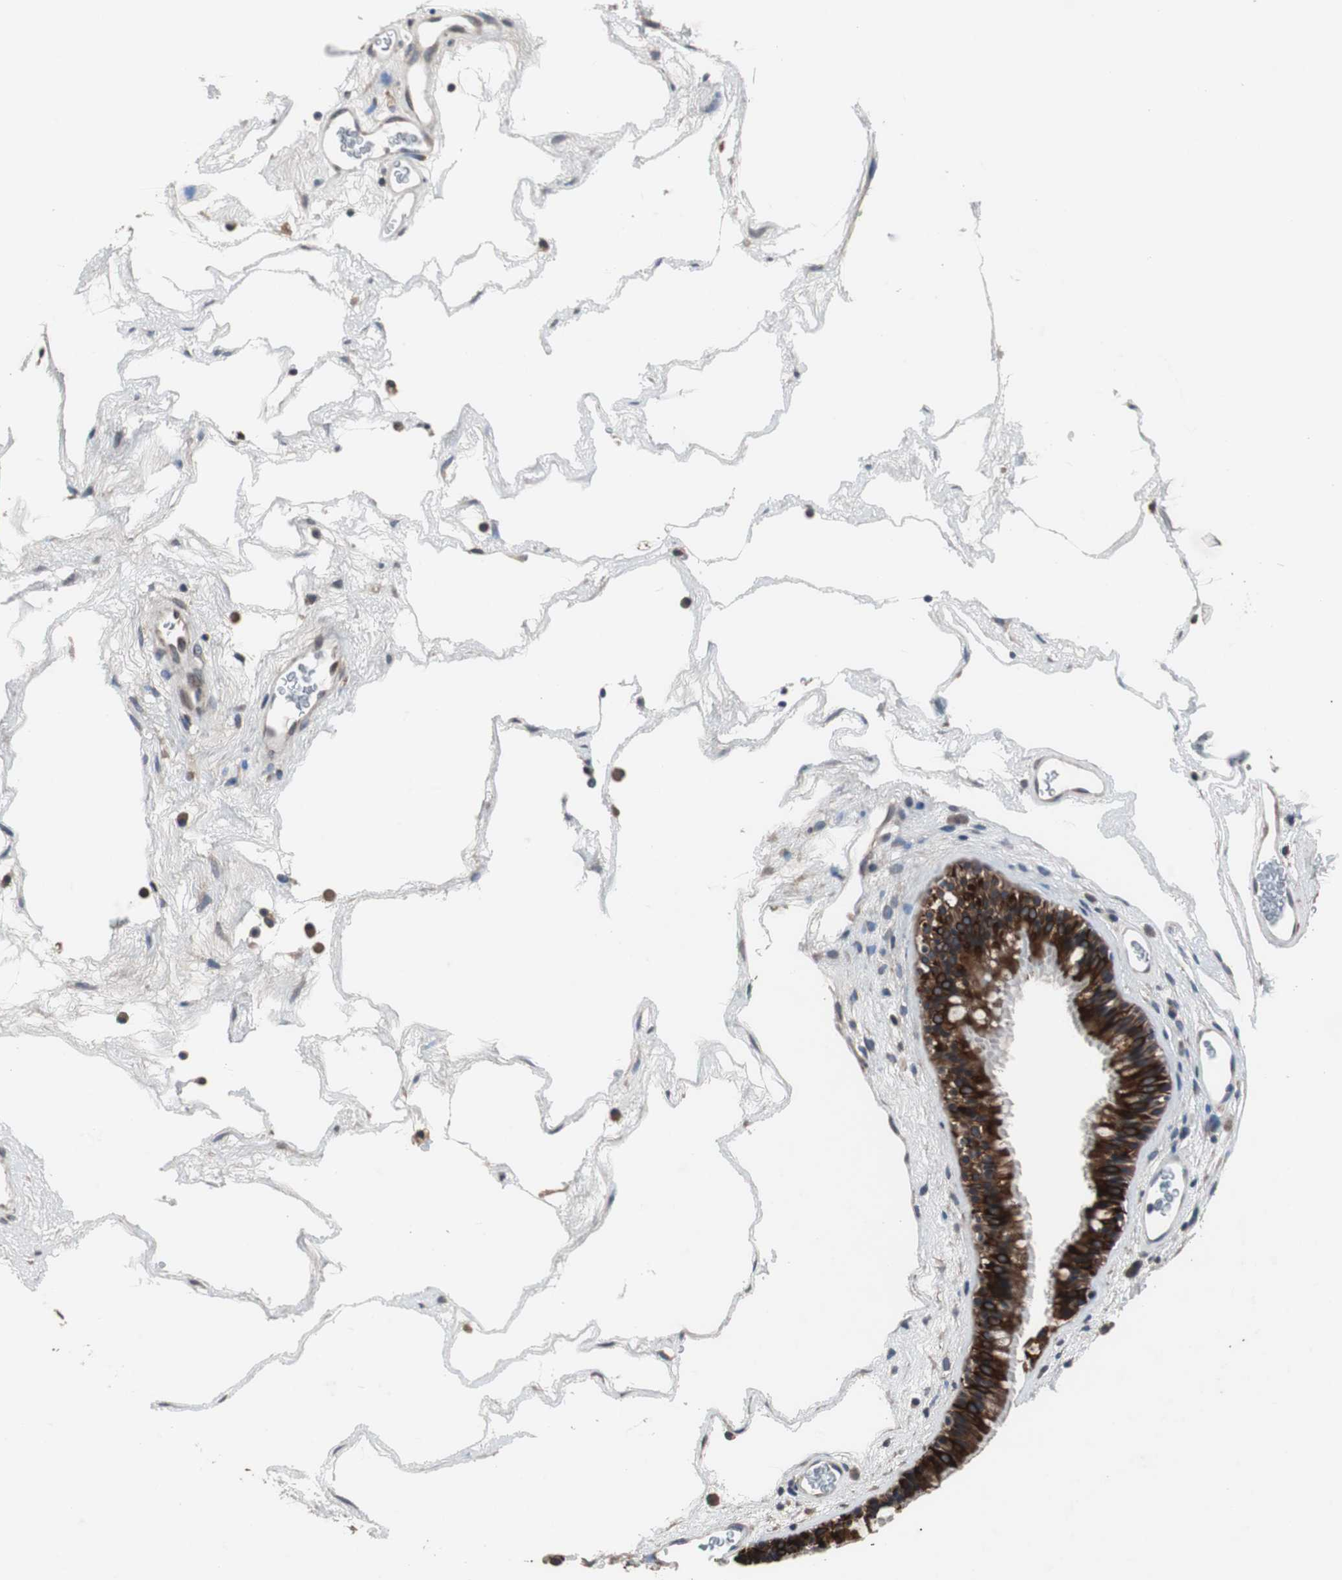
{"staining": {"intensity": "strong", "quantity": ">75%", "location": "cytoplasmic/membranous"}, "tissue": "nasopharynx", "cell_type": "Respiratory epithelial cells", "image_type": "normal", "snomed": [{"axis": "morphology", "description": "Normal tissue, NOS"}, {"axis": "morphology", "description": "Inflammation, NOS"}, {"axis": "topography", "description": "Nasopharynx"}], "caption": "Nasopharynx stained with DAB immunohistochemistry shows high levels of strong cytoplasmic/membranous staining in about >75% of respiratory epithelial cells. (Stains: DAB (3,3'-diaminobenzidine) in brown, nuclei in blue, Microscopy: brightfield microscopy at high magnification).", "gene": "USP10", "patient": {"sex": "male", "age": 48}}